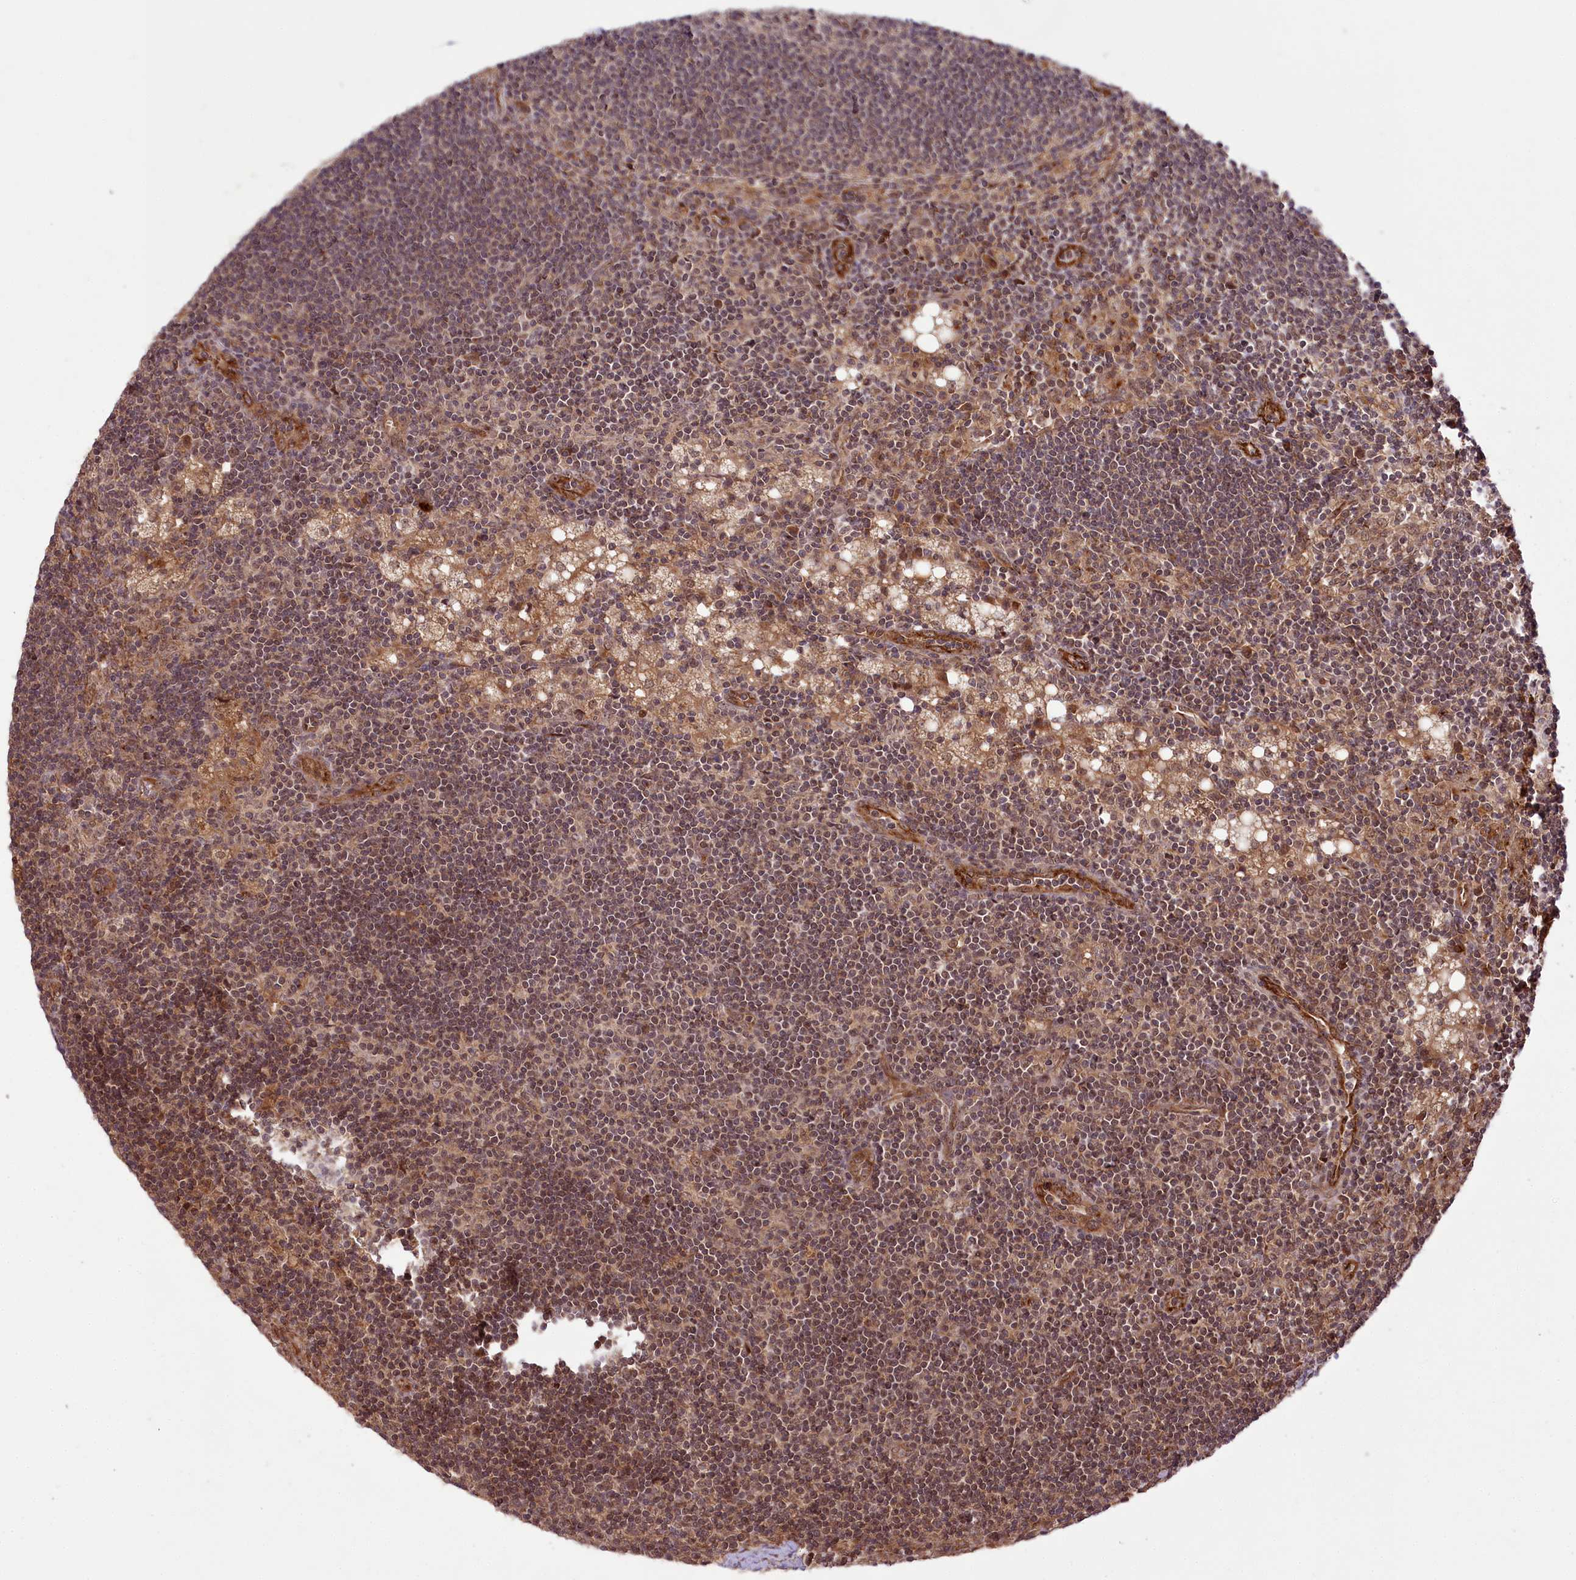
{"staining": {"intensity": "weak", "quantity": "25%-75%", "location": "cytoplasmic/membranous,nuclear"}, "tissue": "lymph node", "cell_type": "Germinal center cells", "image_type": "normal", "snomed": [{"axis": "morphology", "description": "Normal tissue, NOS"}, {"axis": "topography", "description": "Lymph node"}], "caption": "Lymph node stained with DAB immunohistochemistry reveals low levels of weak cytoplasmic/membranous,nuclear staining in about 25%-75% of germinal center cells.", "gene": "CARD19", "patient": {"sex": "male", "age": 24}}